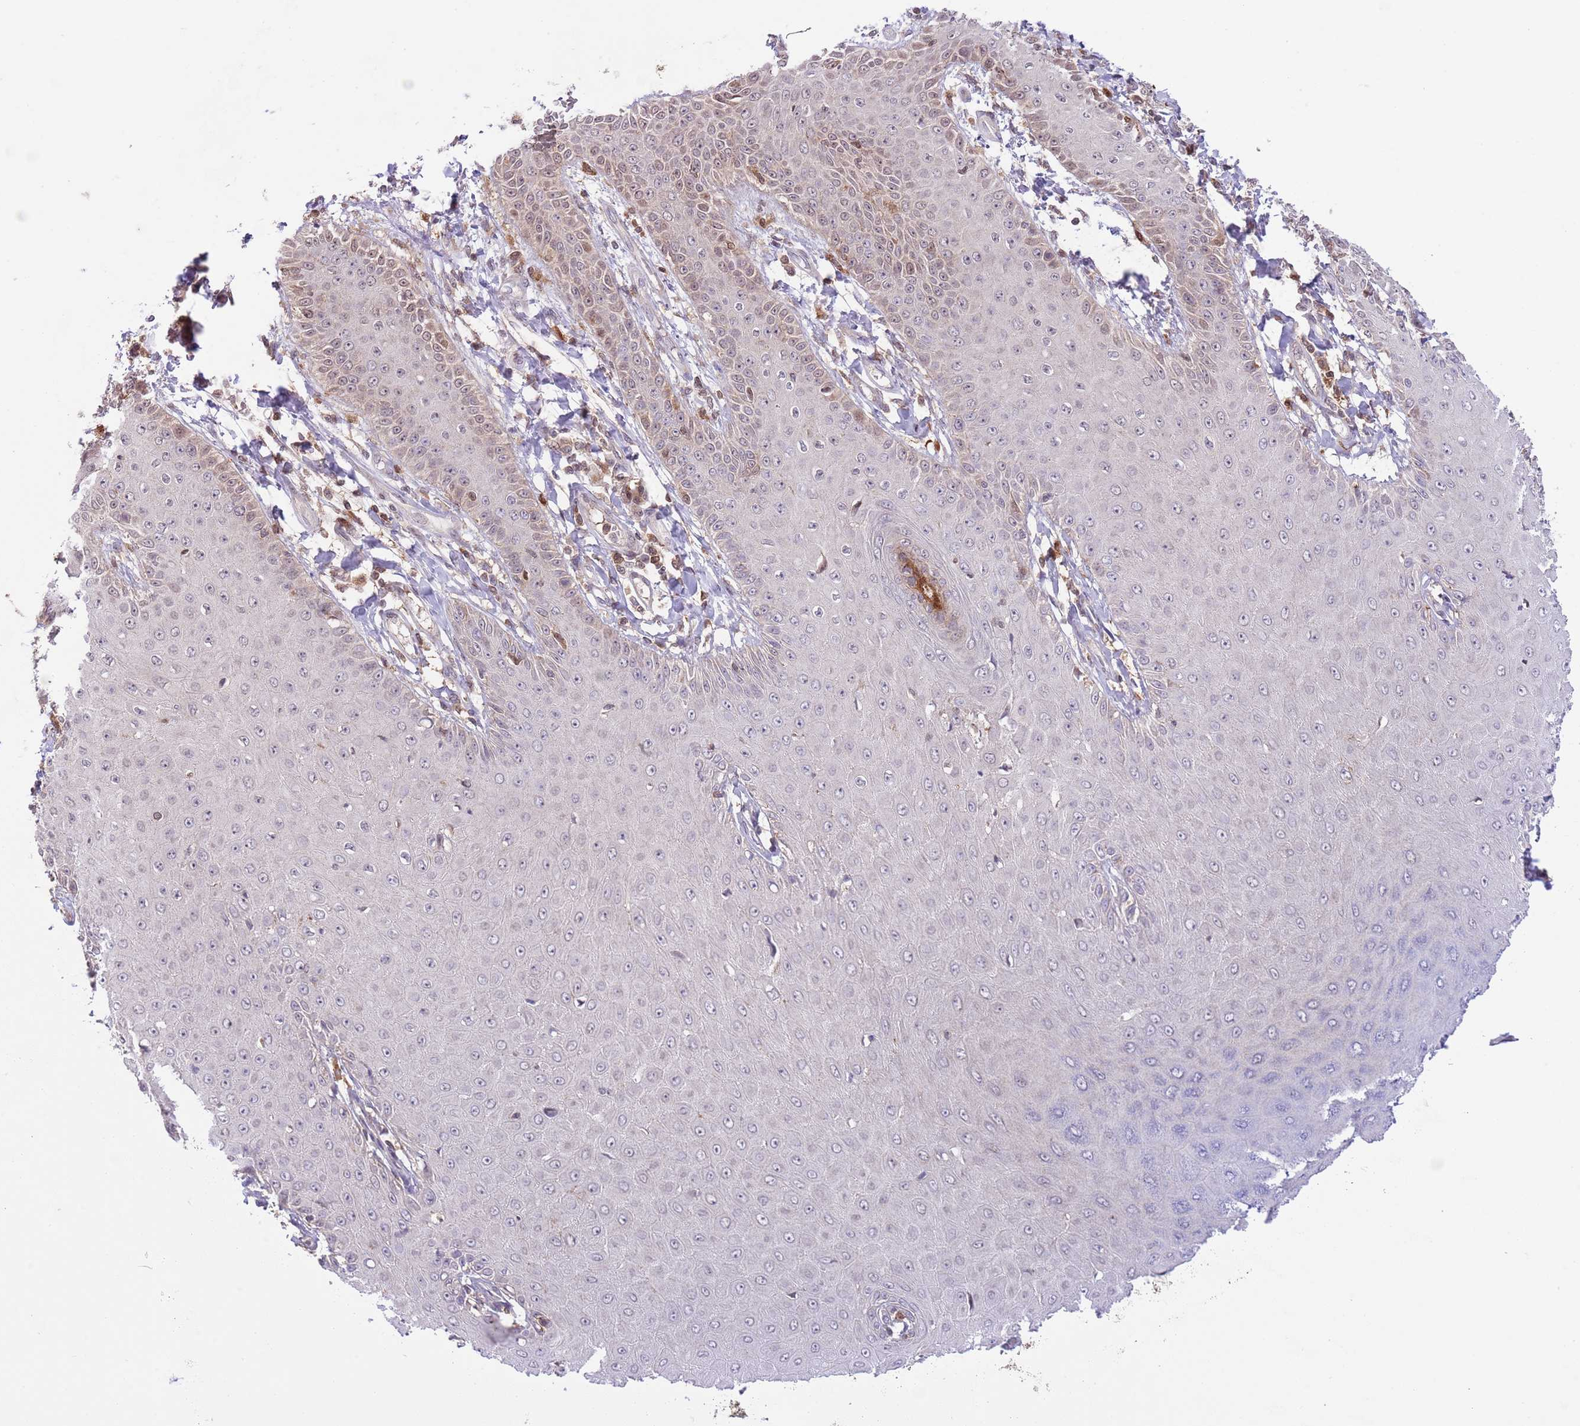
{"staining": {"intensity": "weak", "quantity": "<25%", "location": "nuclear"}, "tissue": "skin cancer", "cell_type": "Tumor cells", "image_type": "cancer", "snomed": [{"axis": "morphology", "description": "Squamous cell carcinoma, NOS"}, {"axis": "topography", "description": "Skin"}], "caption": "A high-resolution micrograph shows immunohistochemistry (IHC) staining of skin cancer, which shows no significant staining in tumor cells. (Stains: DAB immunohistochemistry (IHC) with hematoxylin counter stain, Microscopy: brightfield microscopy at high magnification).", "gene": "HDHD2", "patient": {"sex": "male", "age": 70}}